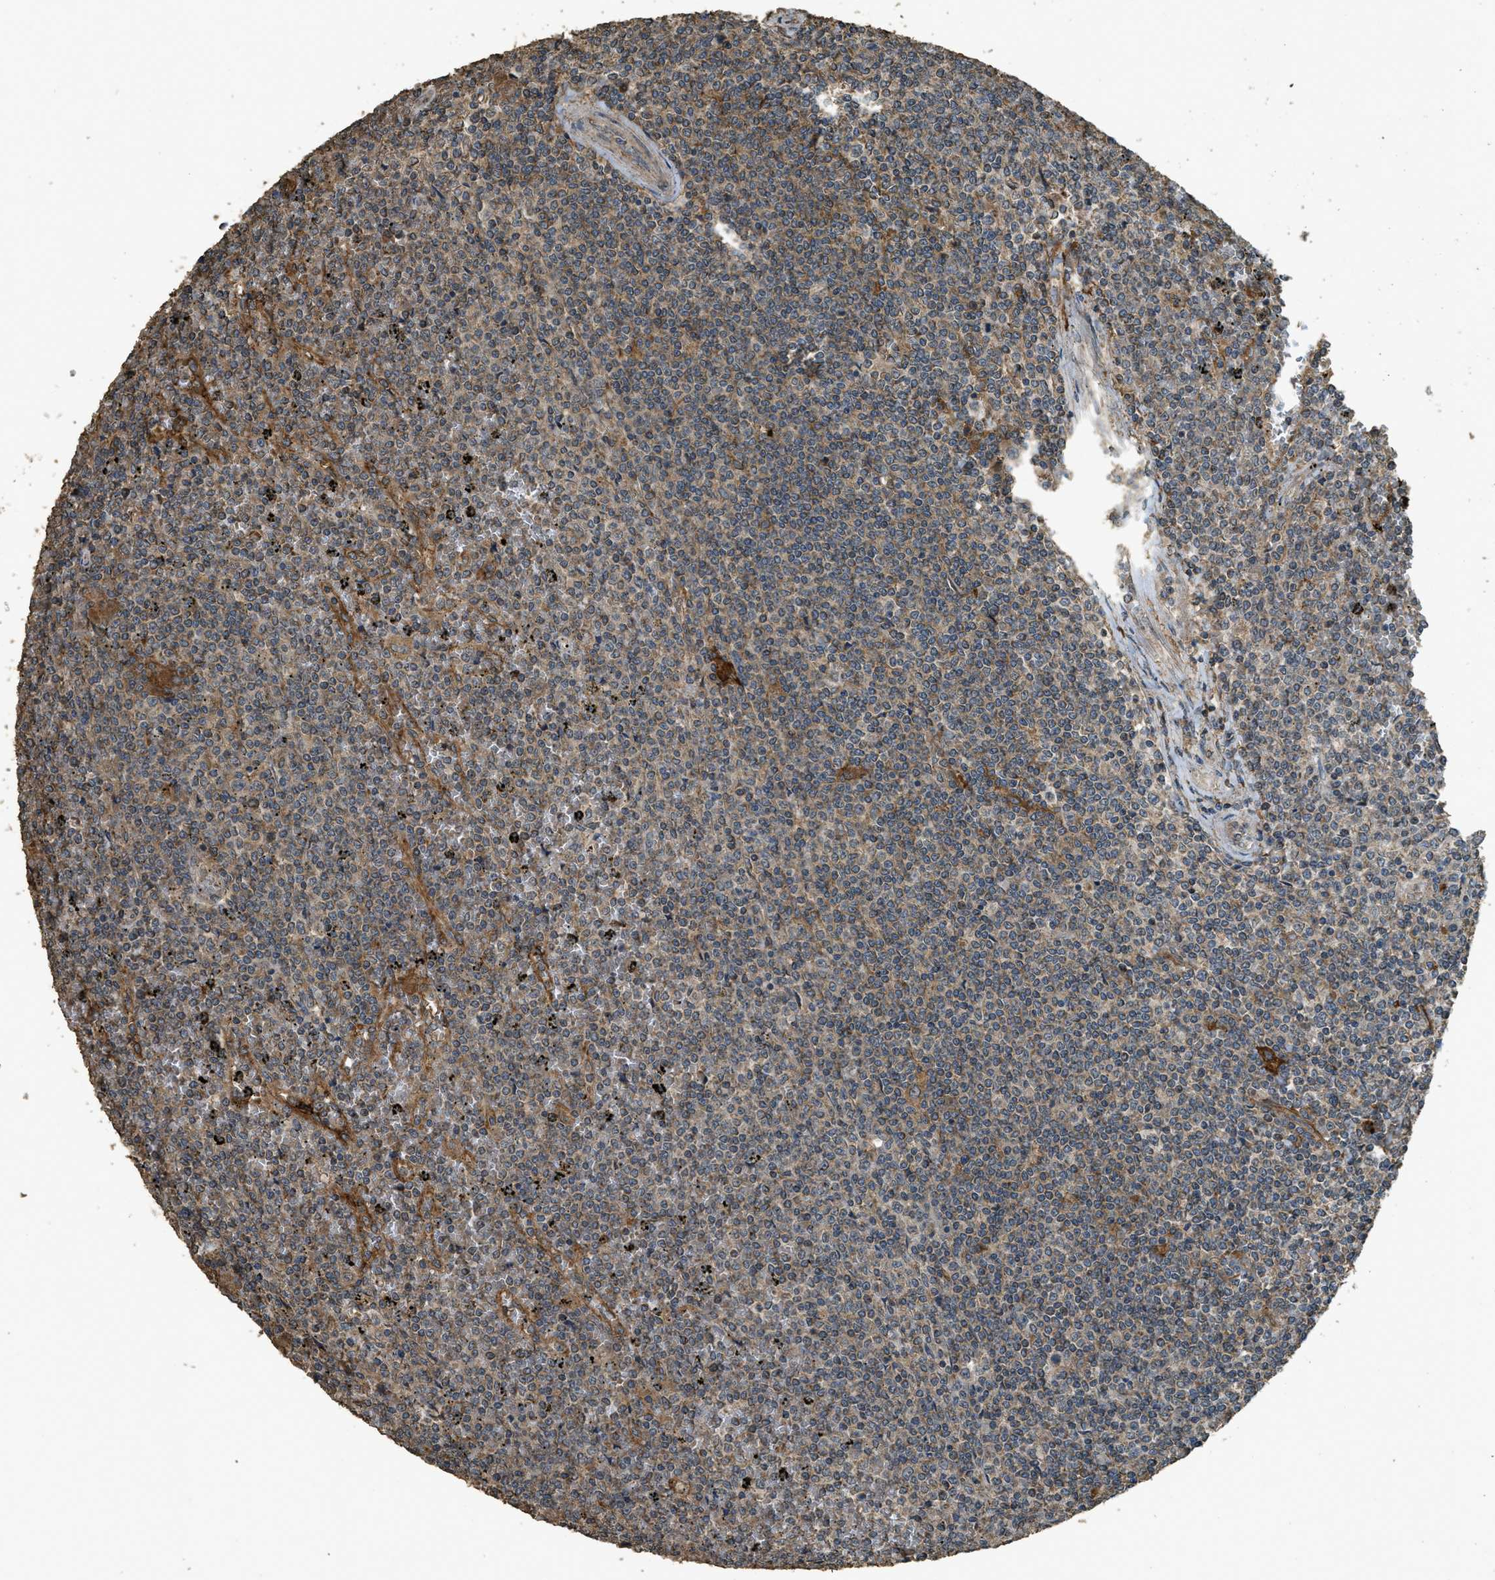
{"staining": {"intensity": "weak", "quantity": "<25%", "location": "cytoplasmic/membranous"}, "tissue": "lymphoma", "cell_type": "Tumor cells", "image_type": "cancer", "snomed": [{"axis": "morphology", "description": "Malignant lymphoma, non-Hodgkin's type, Low grade"}, {"axis": "topography", "description": "Spleen"}], "caption": "Lymphoma was stained to show a protein in brown. There is no significant positivity in tumor cells.", "gene": "CD276", "patient": {"sex": "female", "age": 19}}